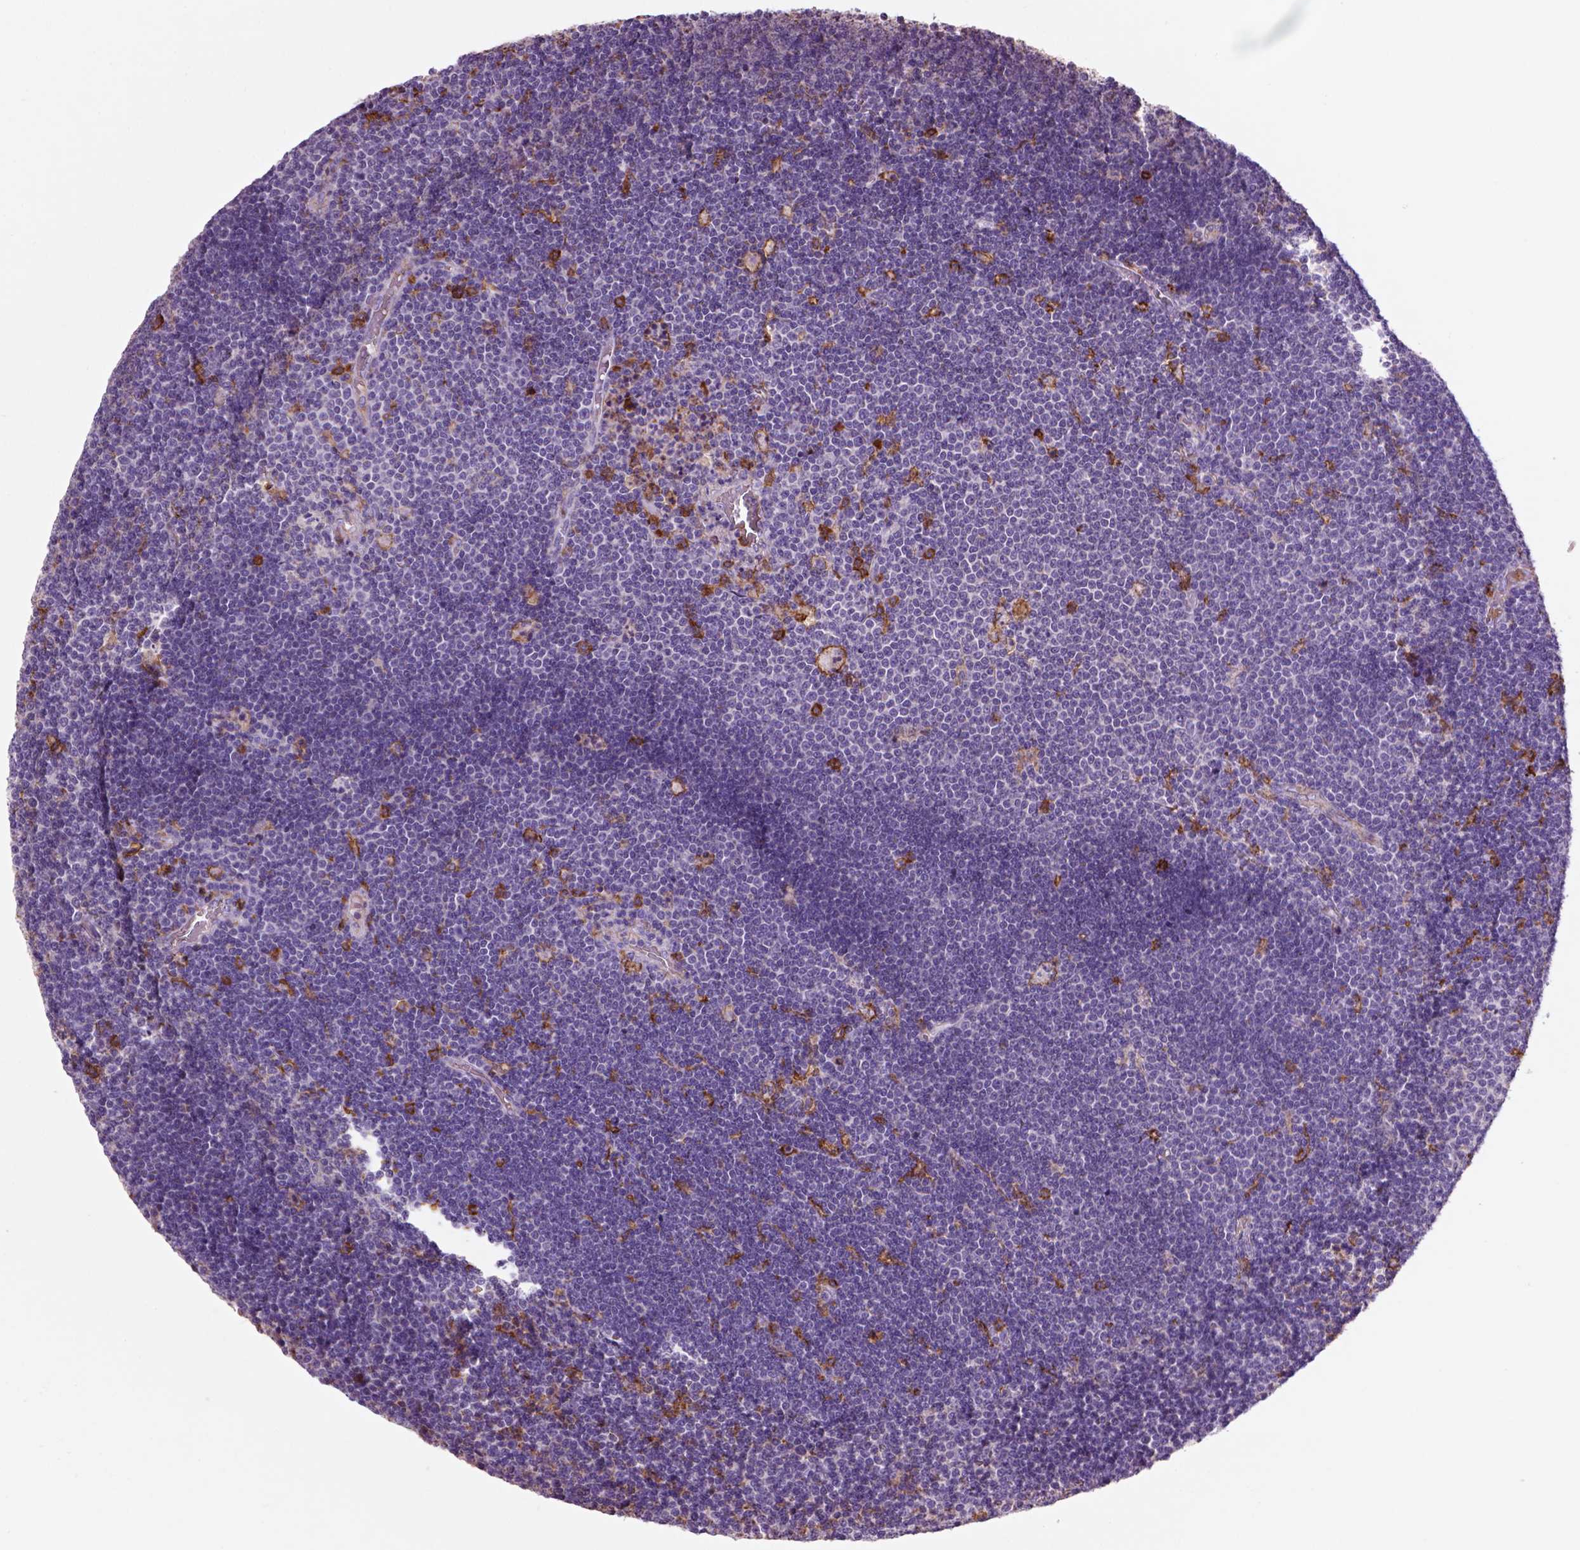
{"staining": {"intensity": "negative", "quantity": "none", "location": "none"}, "tissue": "lymphoma", "cell_type": "Tumor cells", "image_type": "cancer", "snomed": [{"axis": "morphology", "description": "Malignant lymphoma, non-Hodgkin's type, Low grade"}, {"axis": "topography", "description": "Brain"}], "caption": "Immunohistochemistry (IHC) of malignant lymphoma, non-Hodgkin's type (low-grade) demonstrates no positivity in tumor cells.", "gene": "CD14", "patient": {"sex": "female", "age": 66}}